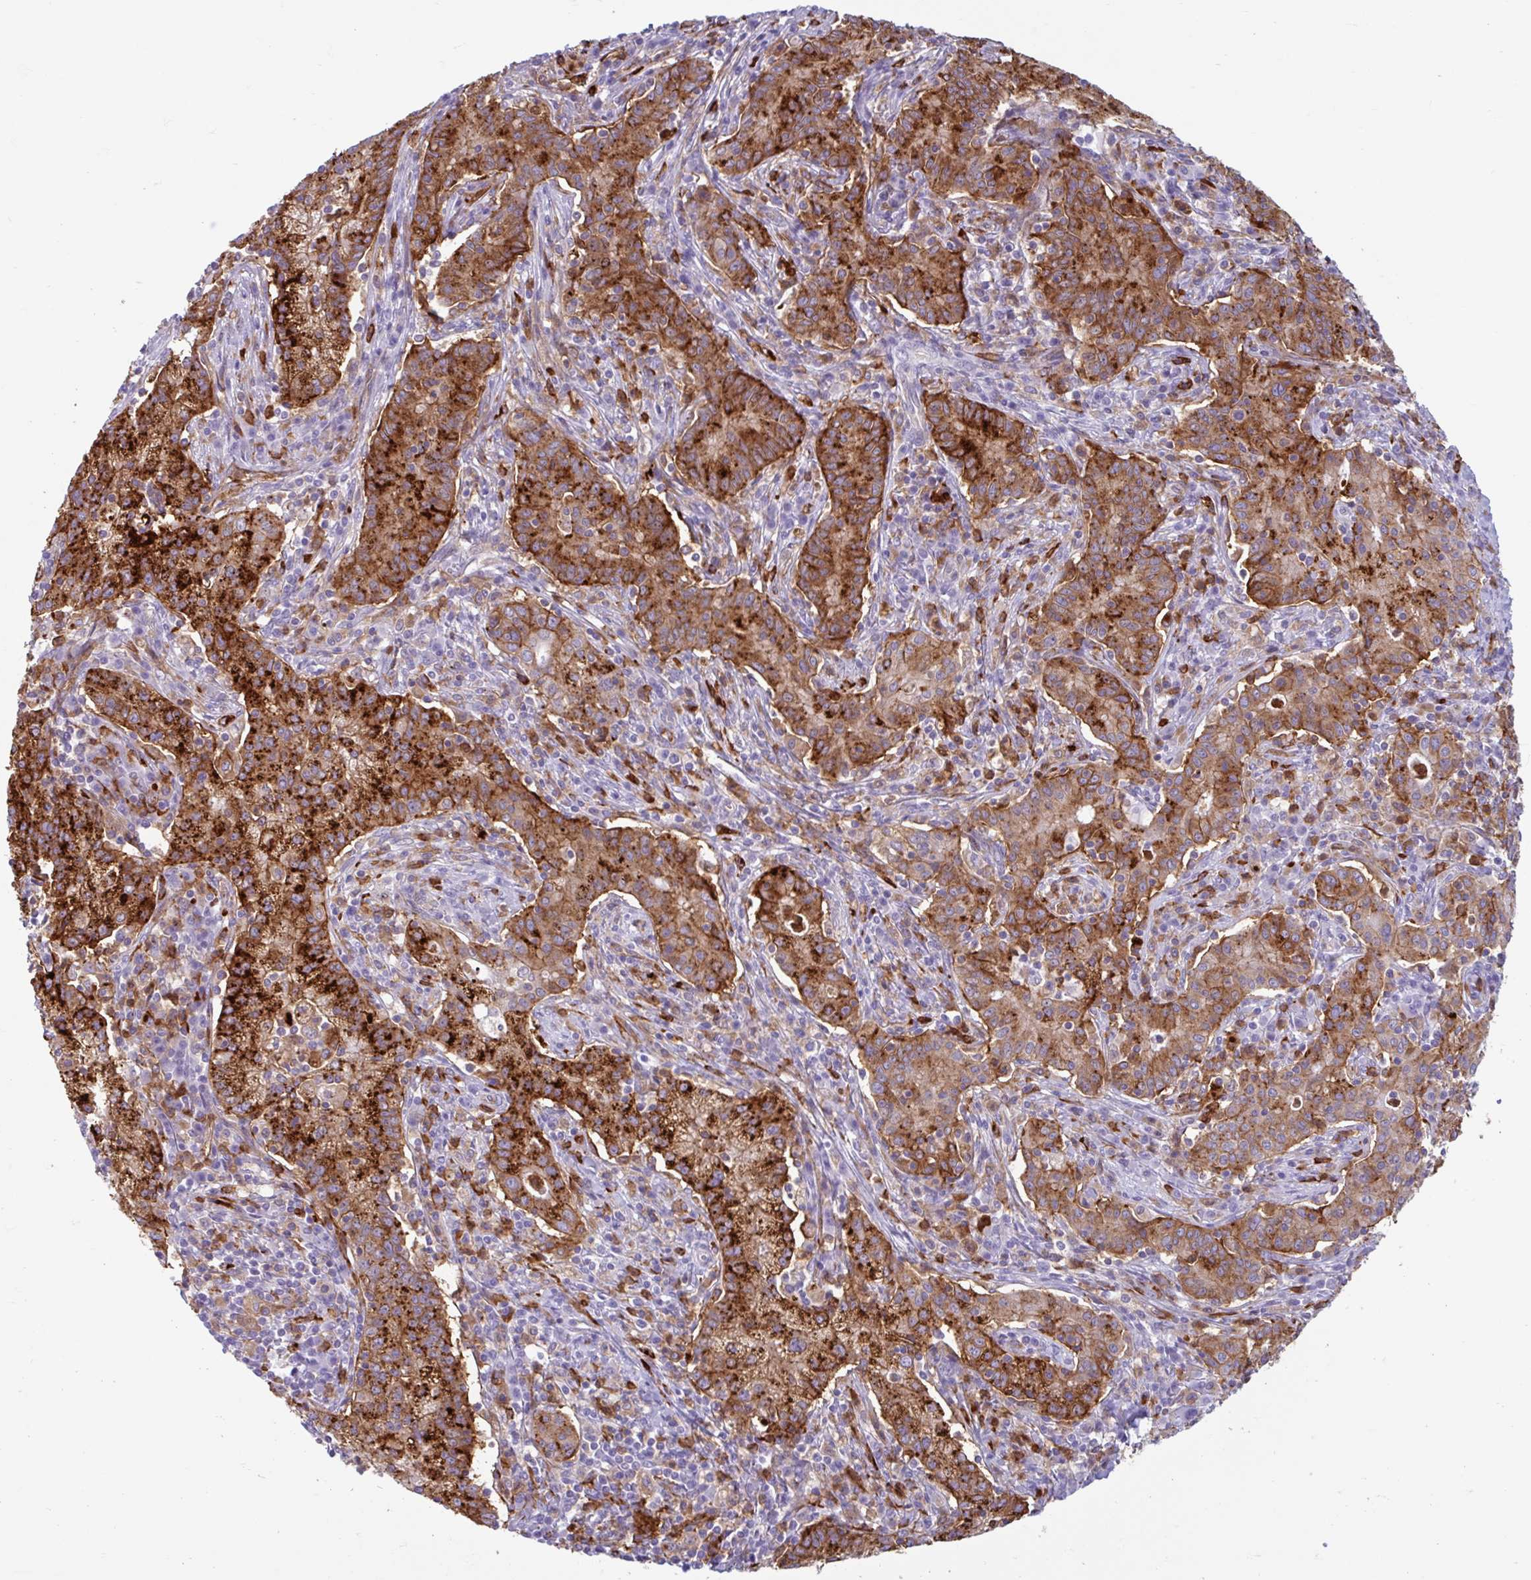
{"staining": {"intensity": "strong", "quantity": ">75%", "location": "cytoplasmic/membranous"}, "tissue": "cervical cancer", "cell_type": "Tumor cells", "image_type": "cancer", "snomed": [{"axis": "morphology", "description": "Normal tissue, NOS"}, {"axis": "morphology", "description": "Adenocarcinoma, NOS"}, {"axis": "topography", "description": "Cervix"}], "caption": "A brown stain labels strong cytoplasmic/membranous positivity of a protein in cervical cancer (adenocarcinoma) tumor cells. The staining was performed using DAB, with brown indicating positive protein expression. Nuclei are stained blue with hematoxylin.", "gene": "CEP120", "patient": {"sex": "female", "age": 44}}